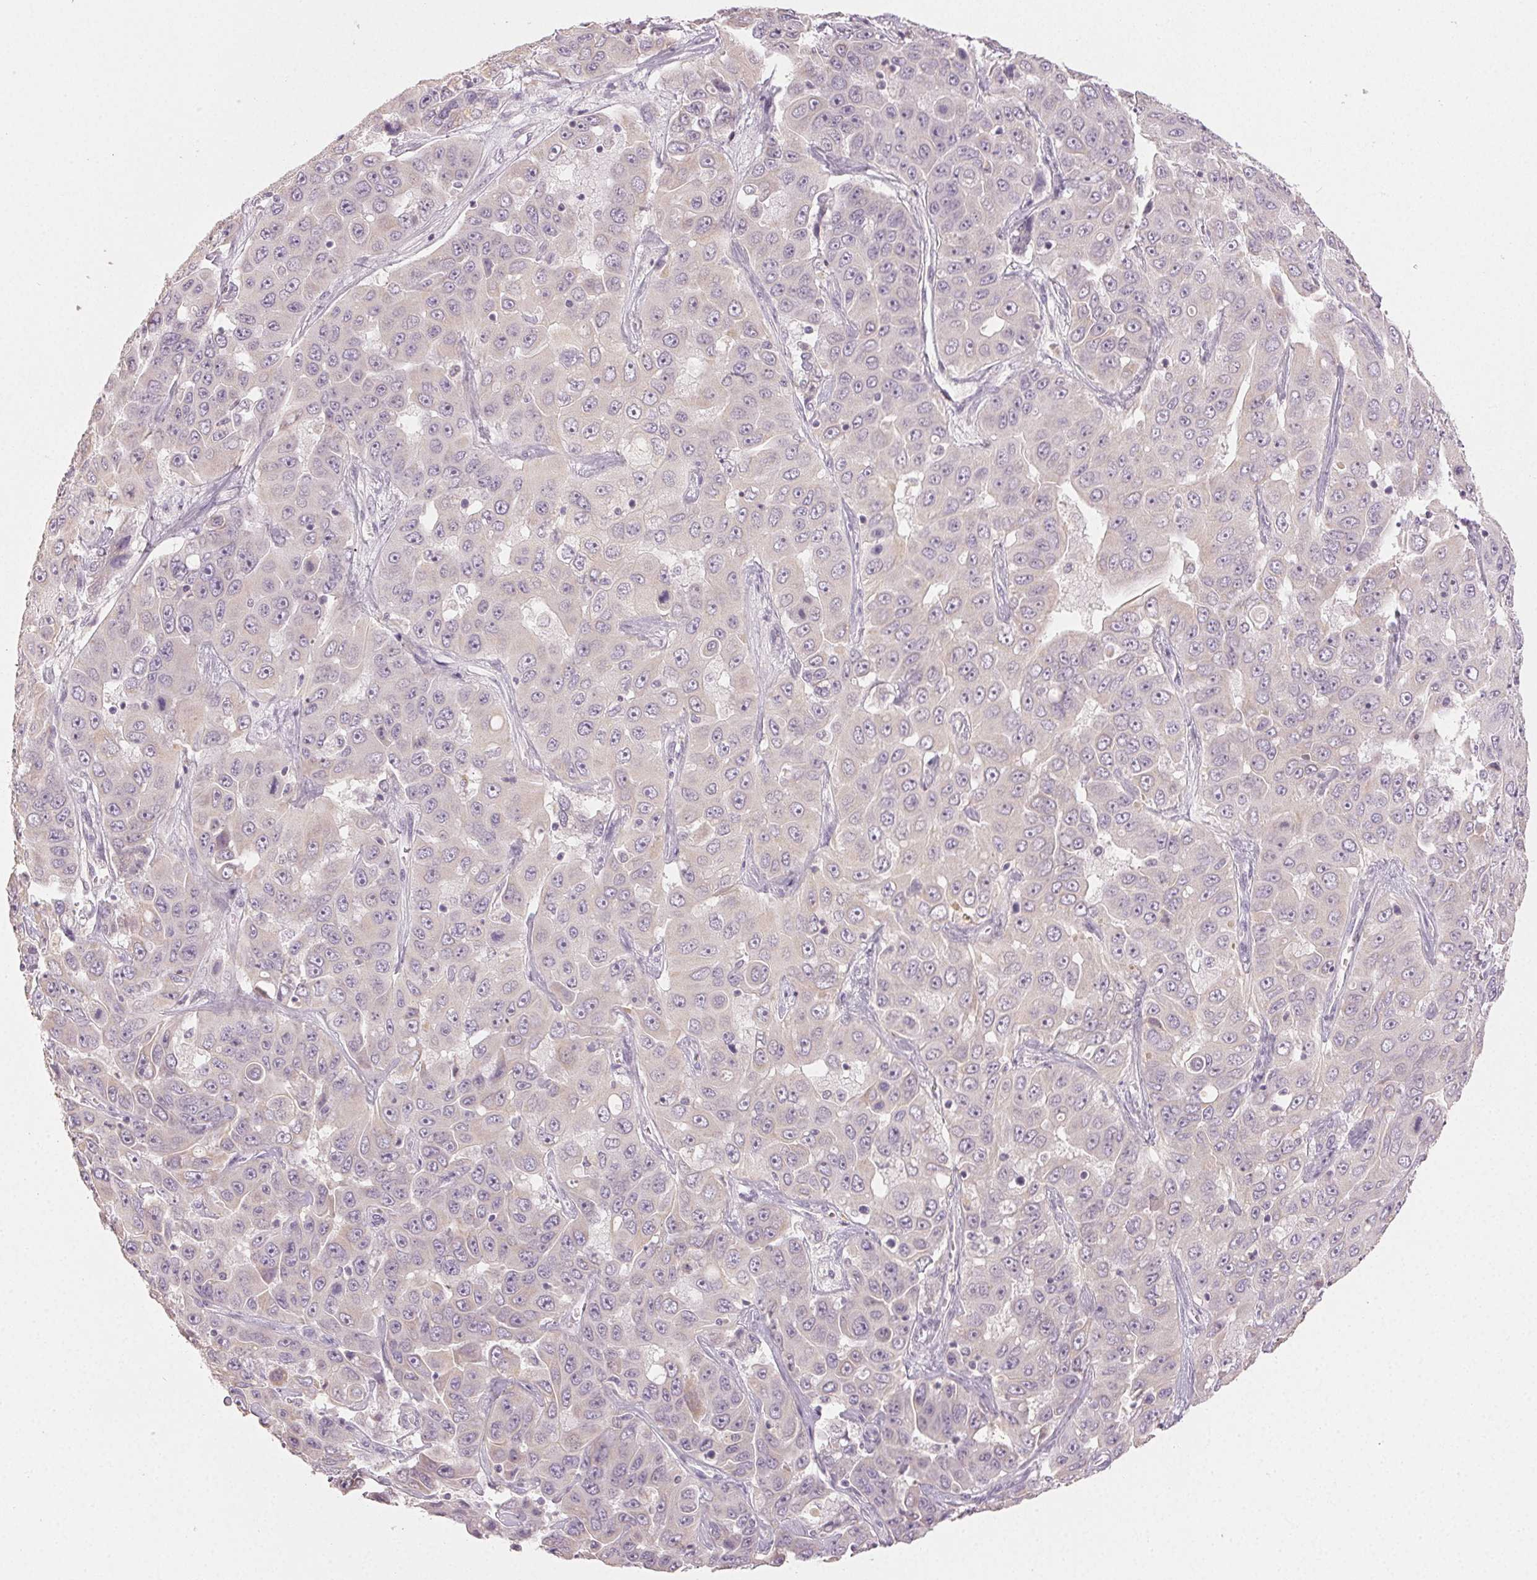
{"staining": {"intensity": "negative", "quantity": "none", "location": "none"}, "tissue": "liver cancer", "cell_type": "Tumor cells", "image_type": "cancer", "snomed": [{"axis": "morphology", "description": "Cholangiocarcinoma"}, {"axis": "topography", "description": "Liver"}], "caption": "DAB immunohistochemical staining of human liver cancer (cholangiocarcinoma) exhibits no significant positivity in tumor cells.", "gene": "LVRN", "patient": {"sex": "female", "age": 52}}